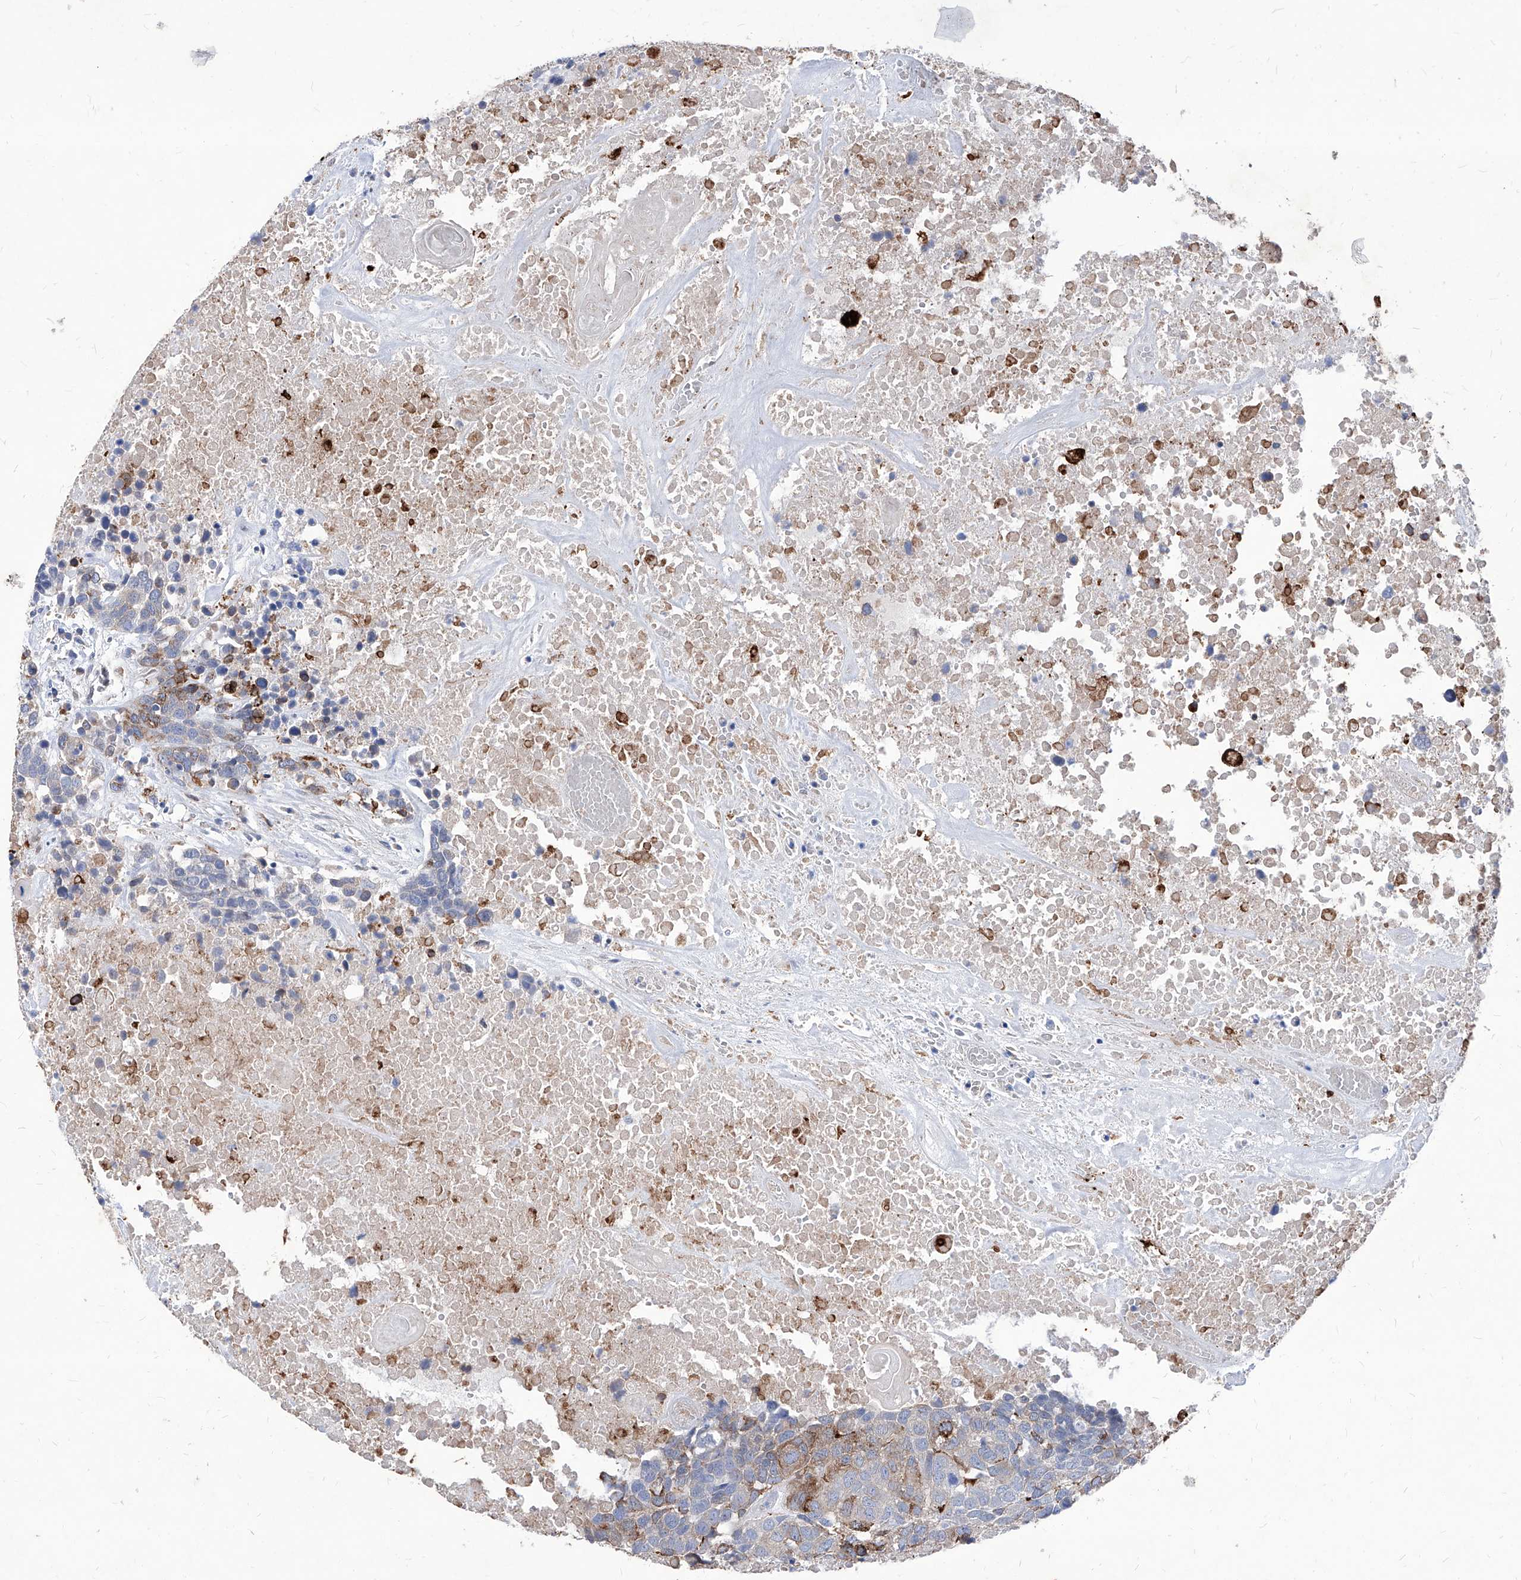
{"staining": {"intensity": "moderate", "quantity": "<25%", "location": "cytoplasmic/membranous"}, "tissue": "head and neck cancer", "cell_type": "Tumor cells", "image_type": "cancer", "snomed": [{"axis": "morphology", "description": "Squamous cell carcinoma, NOS"}, {"axis": "topography", "description": "Head-Neck"}], "caption": "Protein analysis of head and neck cancer (squamous cell carcinoma) tissue displays moderate cytoplasmic/membranous expression in about <25% of tumor cells.", "gene": "UBOX5", "patient": {"sex": "male", "age": 66}}